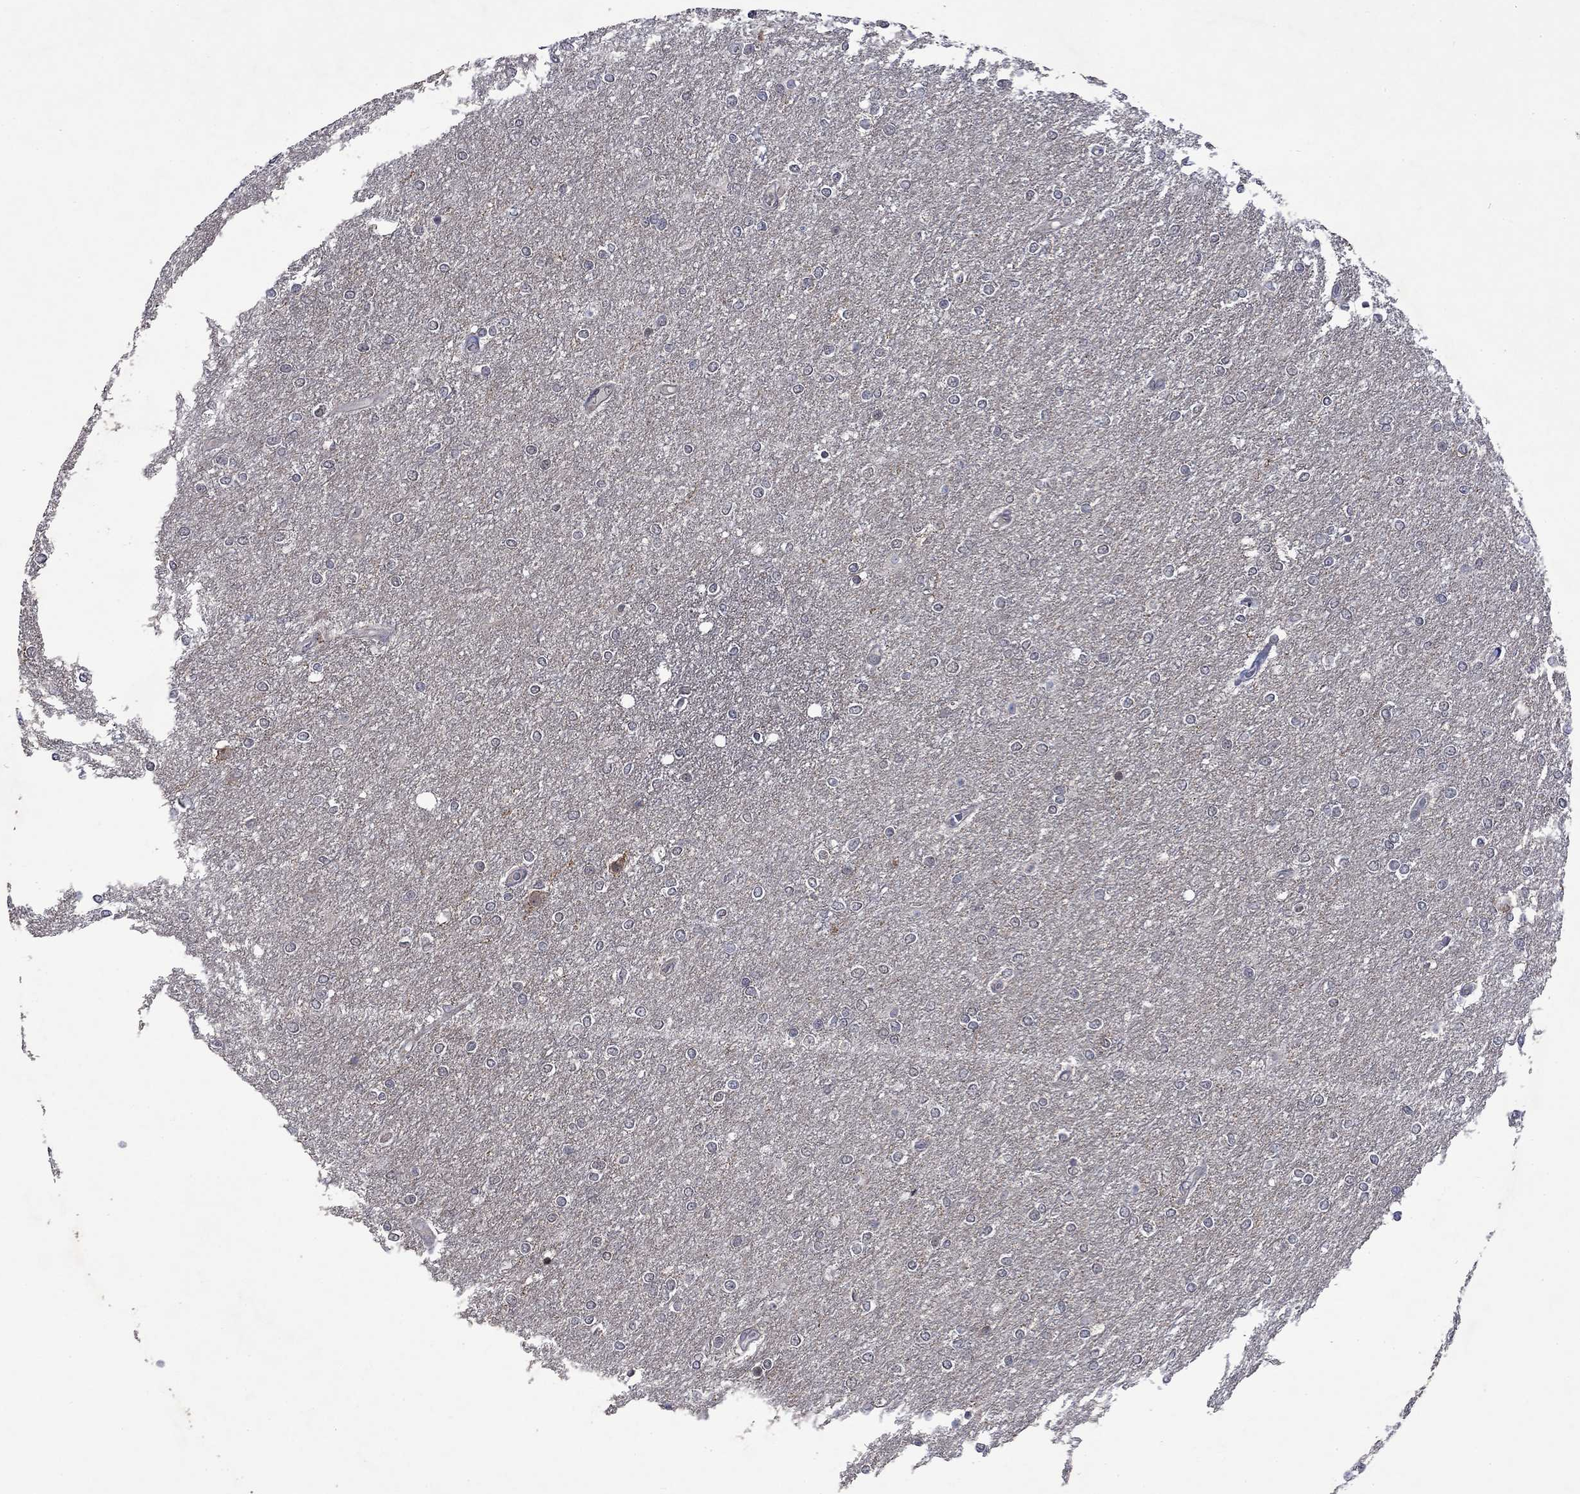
{"staining": {"intensity": "negative", "quantity": "none", "location": "none"}, "tissue": "glioma", "cell_type": "Tumor cells", "image_type": "cancer", "snomed": [{"axis": "morphology", "description": "Glioma, malignant, High grade"}, {"axis": "topography", "description": "Brain"}], "caption": "Tumor cells are negative for protein expression in human high-grade glioma (malignant).", "gene": "PPP1R9A", "patient": {"sex": "female", "age": 61}}